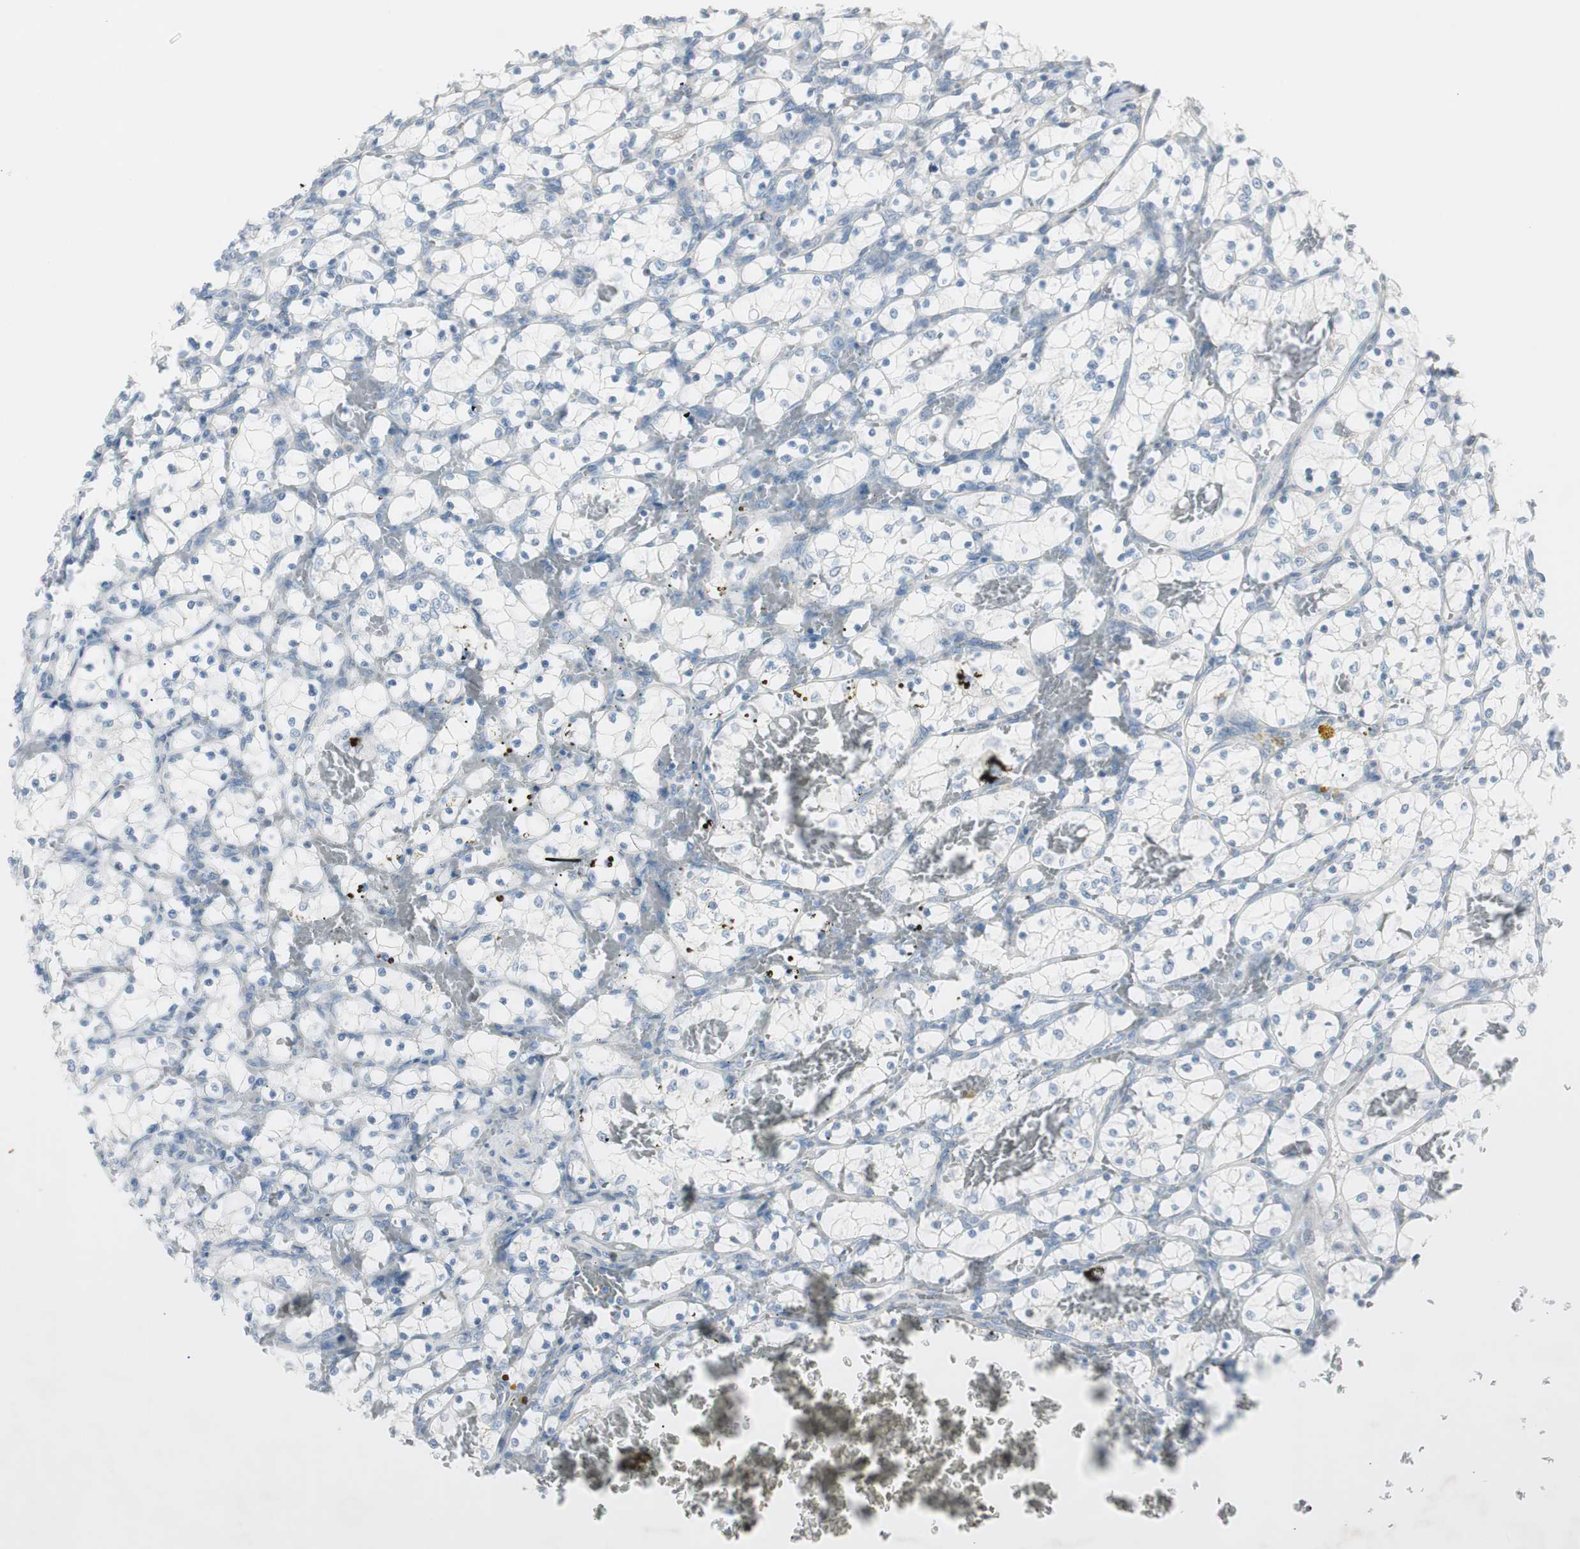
{"staining": {"intensity": "negative", "quantity": "none", "location": "none"}, "tissue": "renal cancer", "cell_type": "Tumor cells", "image_type": "cancer", "snomed": [{"axis": "morphology", "description": "Adenocarcinoma, NOS"}, {"axis": "topography", "description": "Kidney"}], "caption": "A photomicrograph of human renal cancer is negative for staining in tumor cells.", "gene": "MAPRE3", "patient": {"sex": "female", "age": 69}}